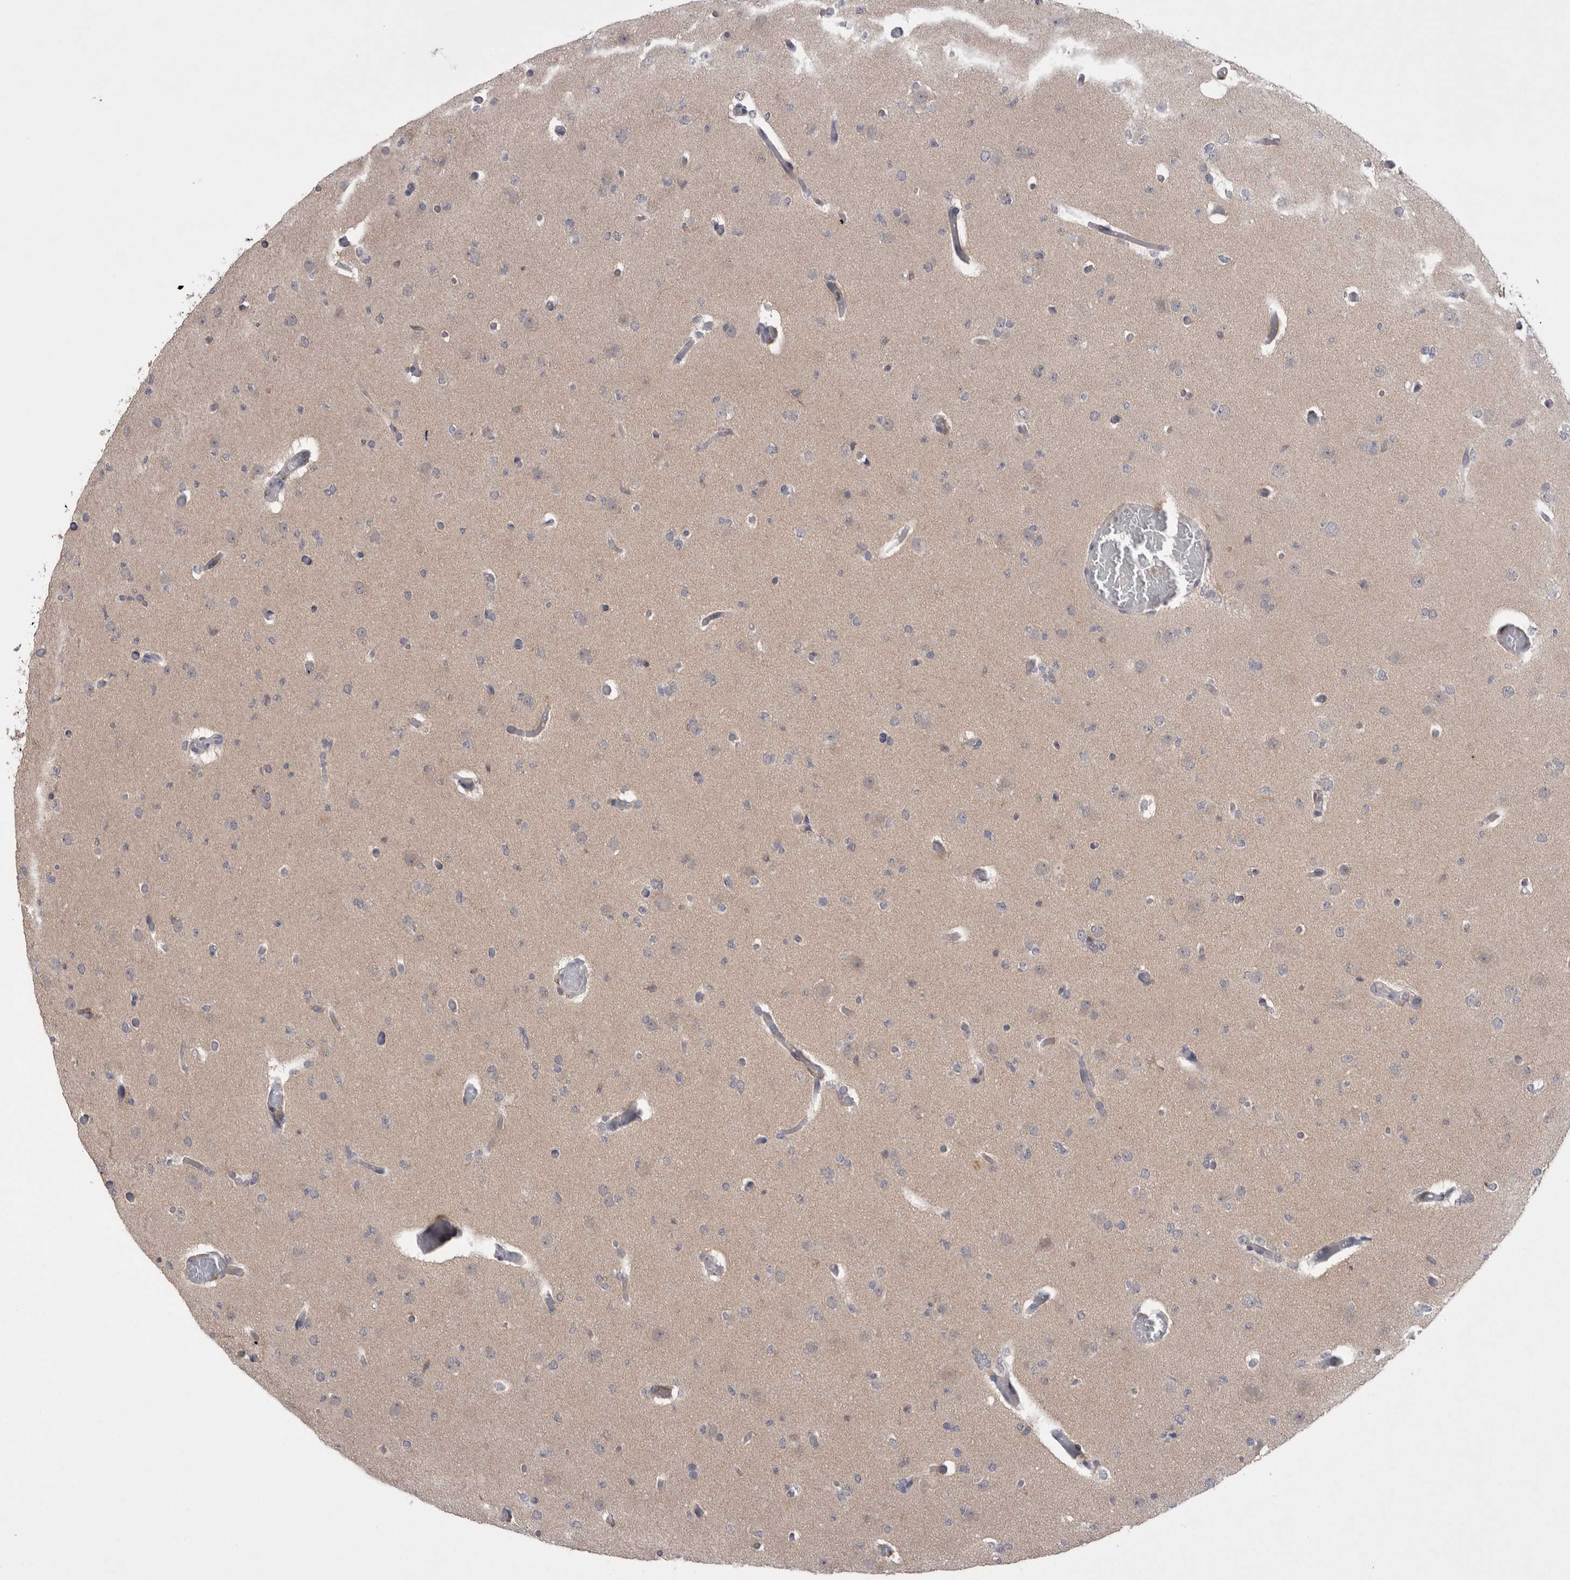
{"staining": {"intensity": "negative", "quantity": "none", "location": "none"}, "tissue": "glioma", "cell_type": "Tumor cells", "image_type": "cancer", "snomed": [{"axis": "morphology", "description": "Glioma, malignant, Low grade"}, {"axis": "topography", "description": "Brain"}], "caption": "This histopathology image is of low-grade glioma (malignant) stained with immunohistochemistry (IHC) to label a protein in brown with the nuclei are counter-stained blue. There is no staining in tumor cells.", "gene": "NFATC2", "patient": {"sex": "female", "age": 22}}